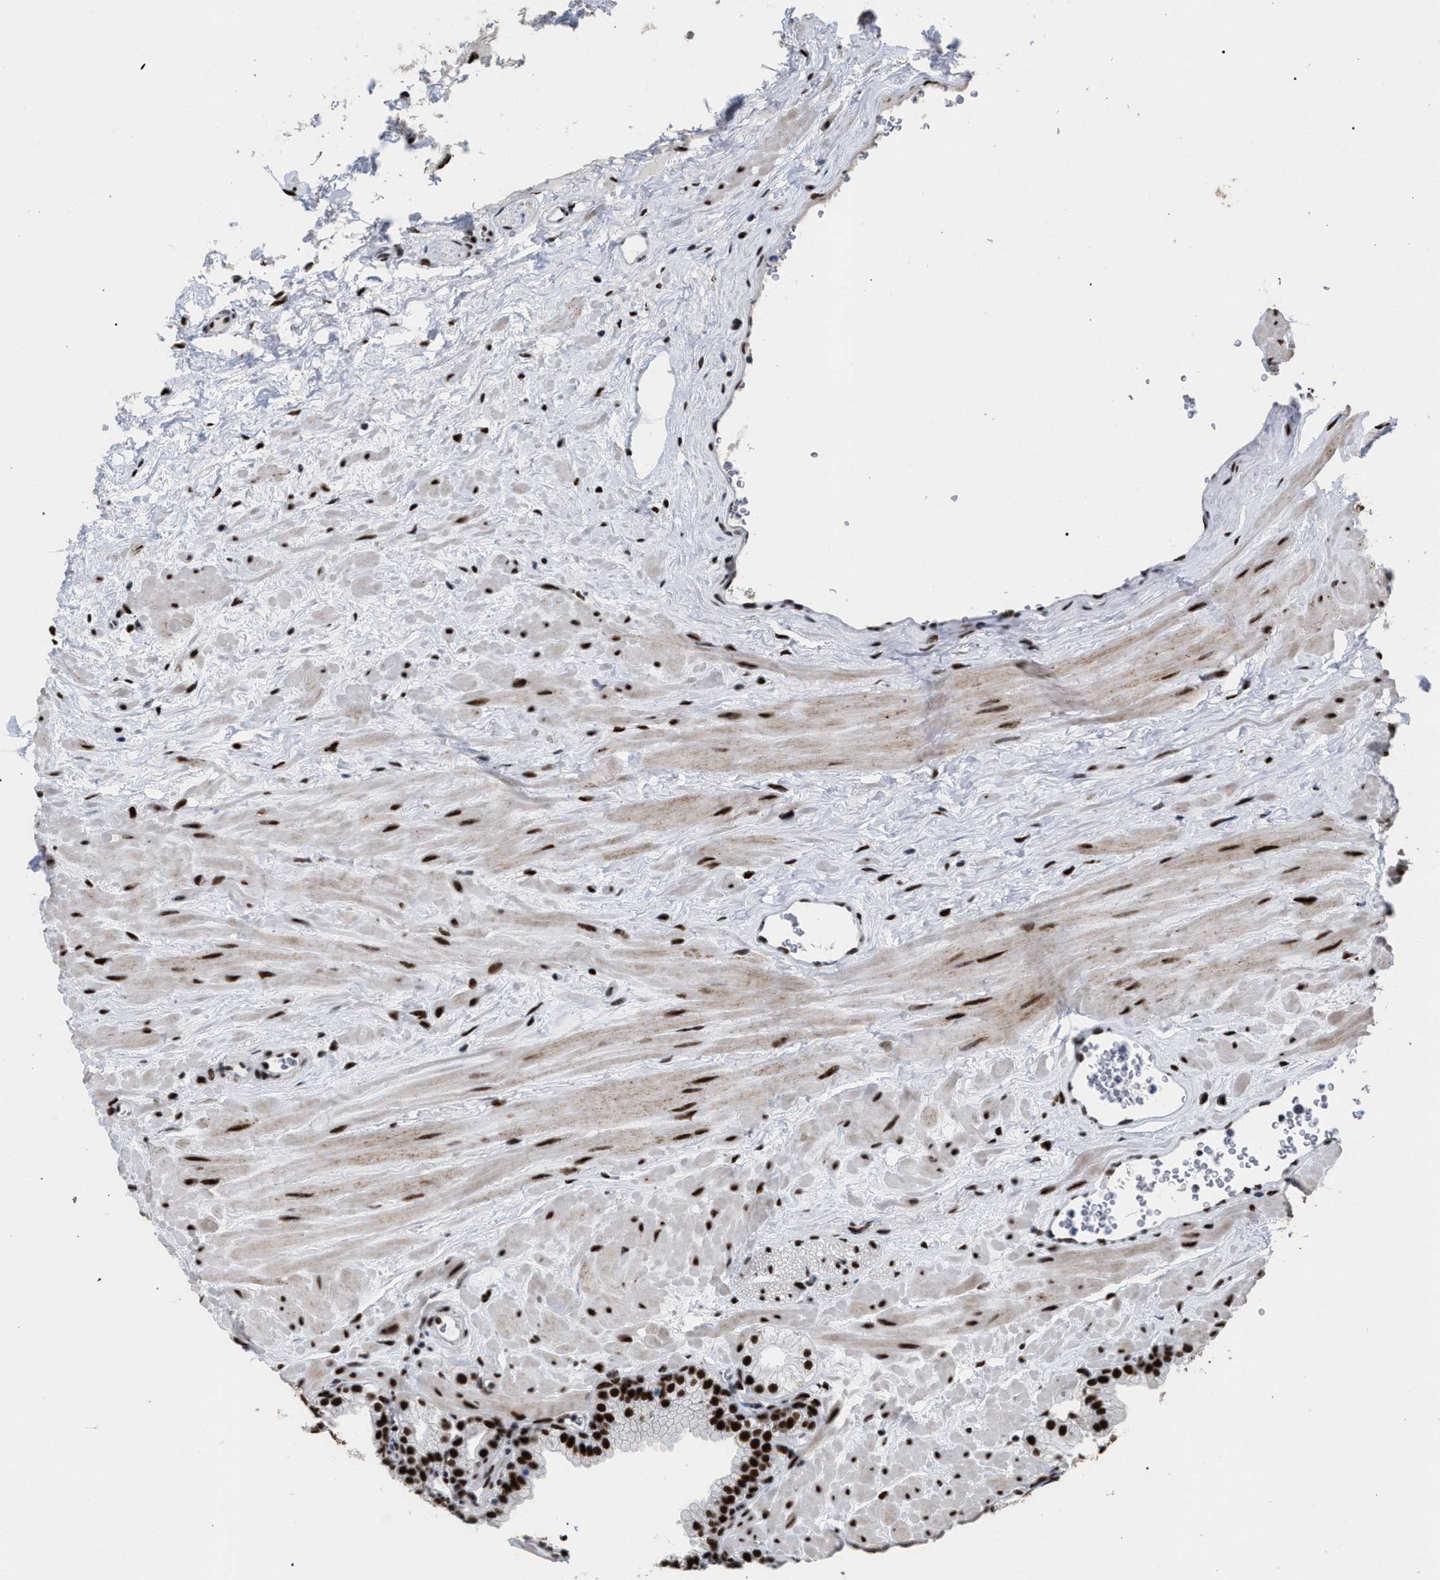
{"staining": {"intensity": "strong", "quantity": ">75%", "location": "nuclear"}, "tissue": "prostate", "cell_type": "Glandular cells", "image_type": "normal", "snomed": [{"axis": "morphology", "description": "Normal tissue, NOS"}, {"axis": "morphology", "description": "Urothelial carcinoma, Low grade"}, {"axis": "topography", "description": "Urinary bladder"}, {"axis": "topography", "description": "Prostate"}], "caption": "Strong nuclear protein staining is identified in about >75% of glandular cells in prostate. The staining was performed using DAB, with brown indicating positive protein expression. Nuclei are stained blue with hematoxylin.", "gene": "TP53BP1", "patient": {"sex": "male", "age": 60}}